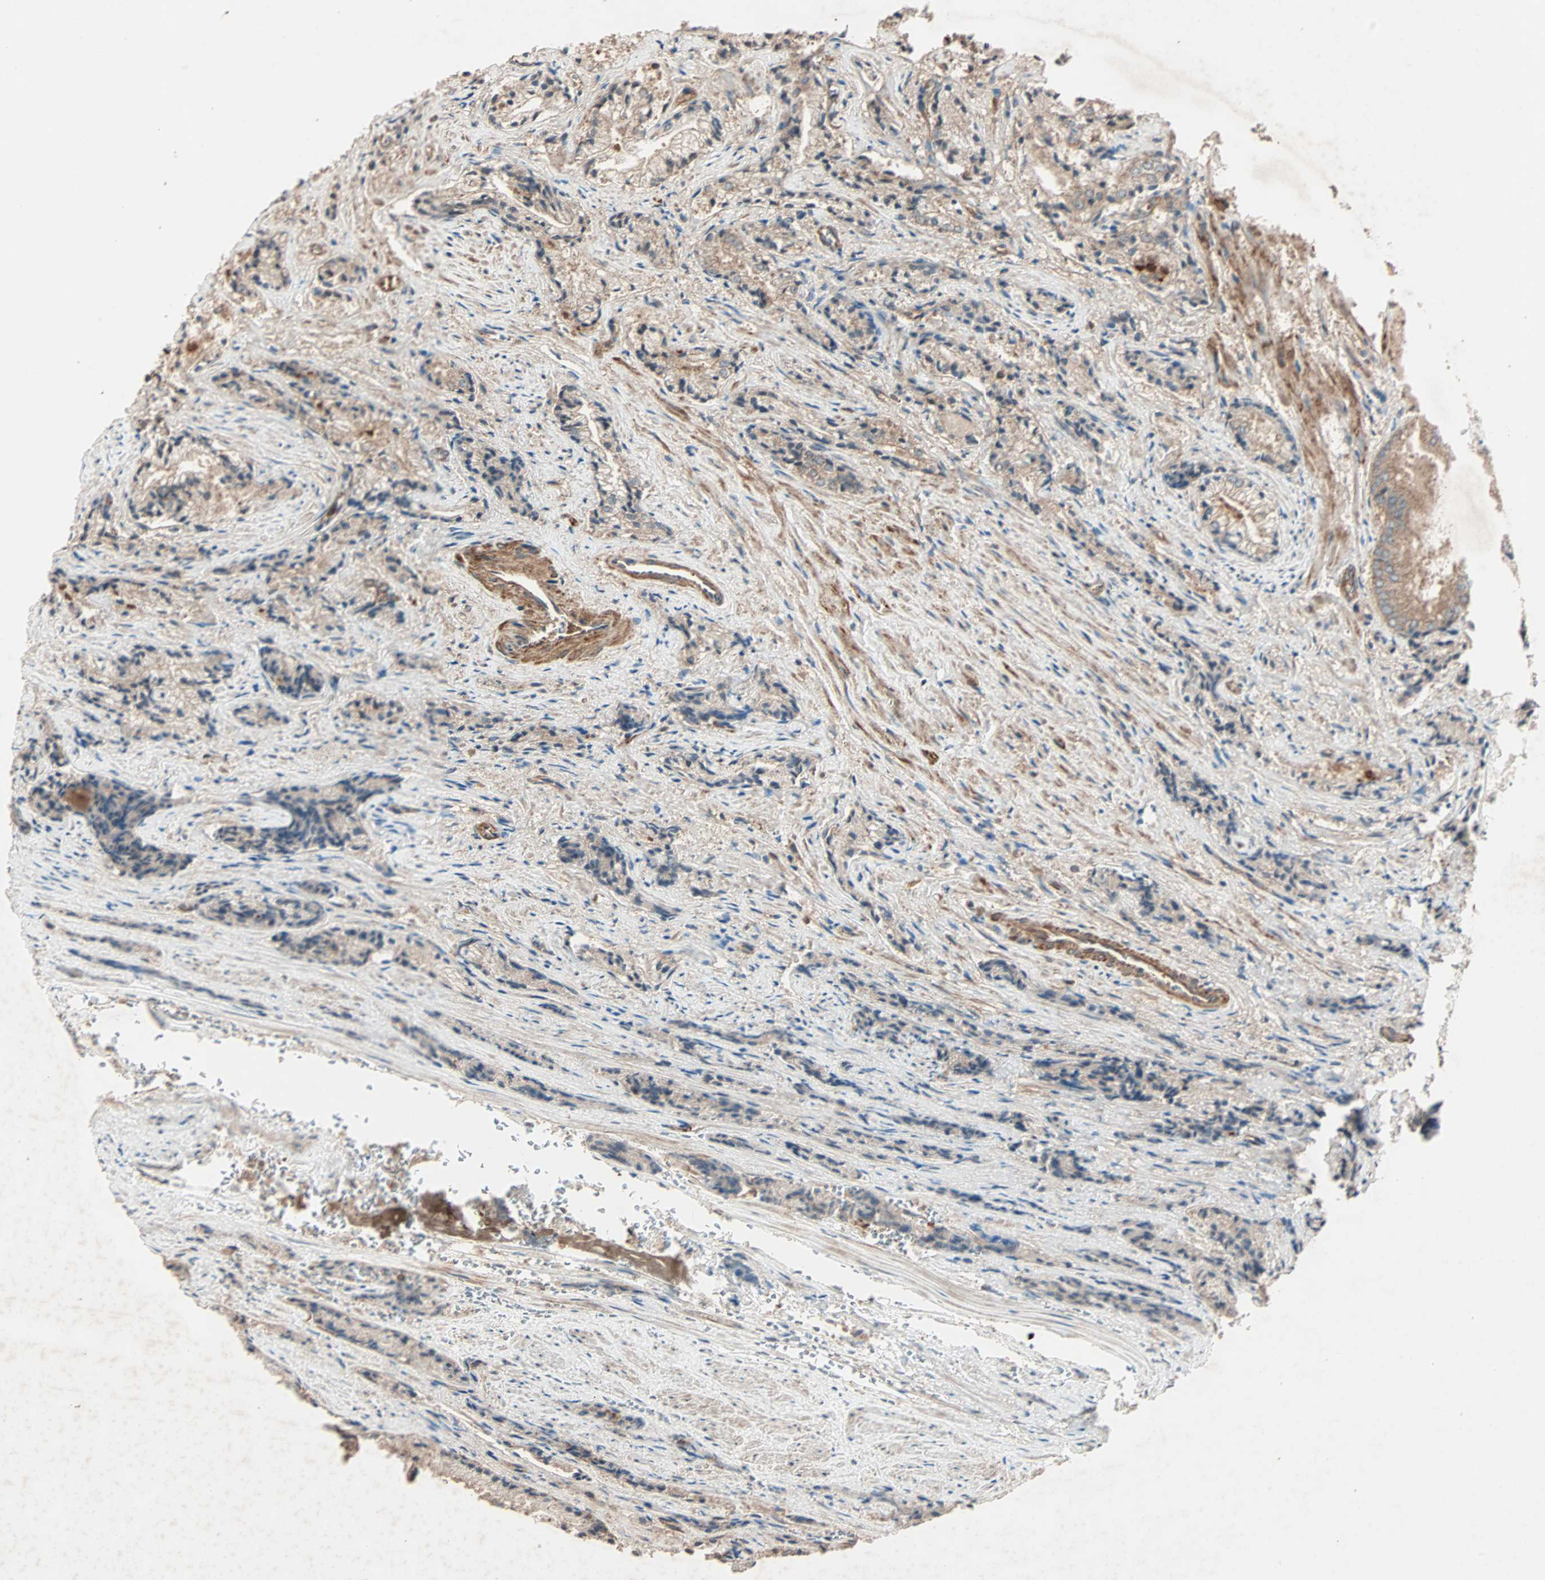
{"staining": {"intensity": "moderate", "quantity": ">75%", "location": "cytoplasmic/membranous"}, "tissue": "prostate cancer", "cell_type": "Tumor cells", "image_type": "cancer", "snomed": [{"axis": "morphology", "description": "Adenocarcinoma, Low grade"}, {"axis": "topography", "description": "Prostate"}], "caption": "Prostate adenocarcinoma (low-grade) stained with immunohistochemistry shows moderate cytoplasmic/membranous staining in approximately >75% of tumor cells.", "gene": "GCK", "patient": {"sex": "male", "age": 60}}